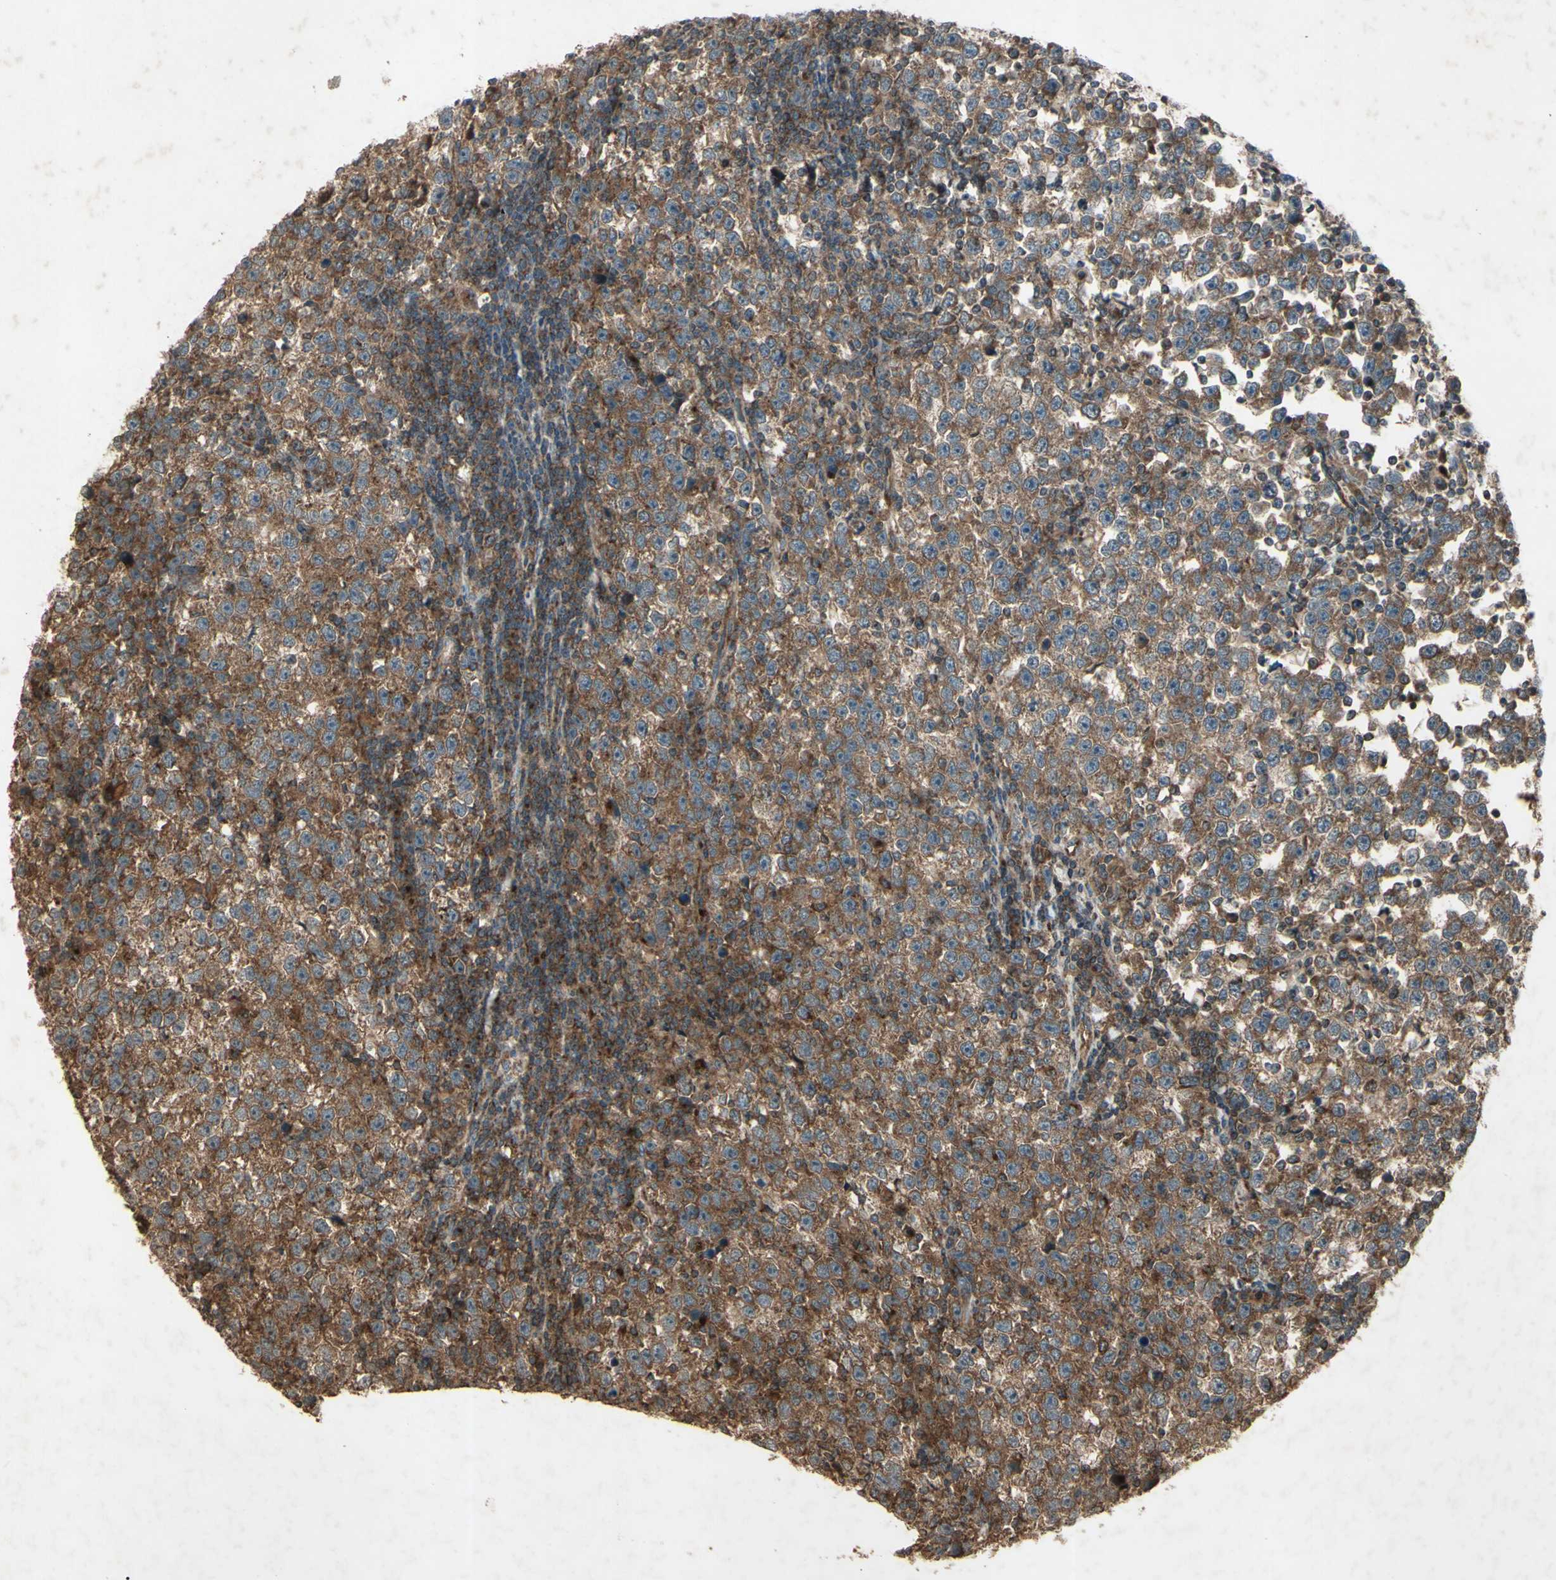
{"staining": {"intensity": "moderate", "quantity": ">75%", "location": "cytoplasmic/membranous"}, "tissue": "testis cancer", "cell_type": "Tumor cells", "image_type": "cancer", "snomed": [{"axis": "morphology", "description": "Seminoma, NOS"}, {"axis": "topography", "description": "Testis"}], "caption": "Tumor cells reveal moderate cytoplasmic/membranous expression in approximately >75% of cells in seminoma (testis).", "gene": "AP1G1", "patient": {"sex": "male", "age": 43}}